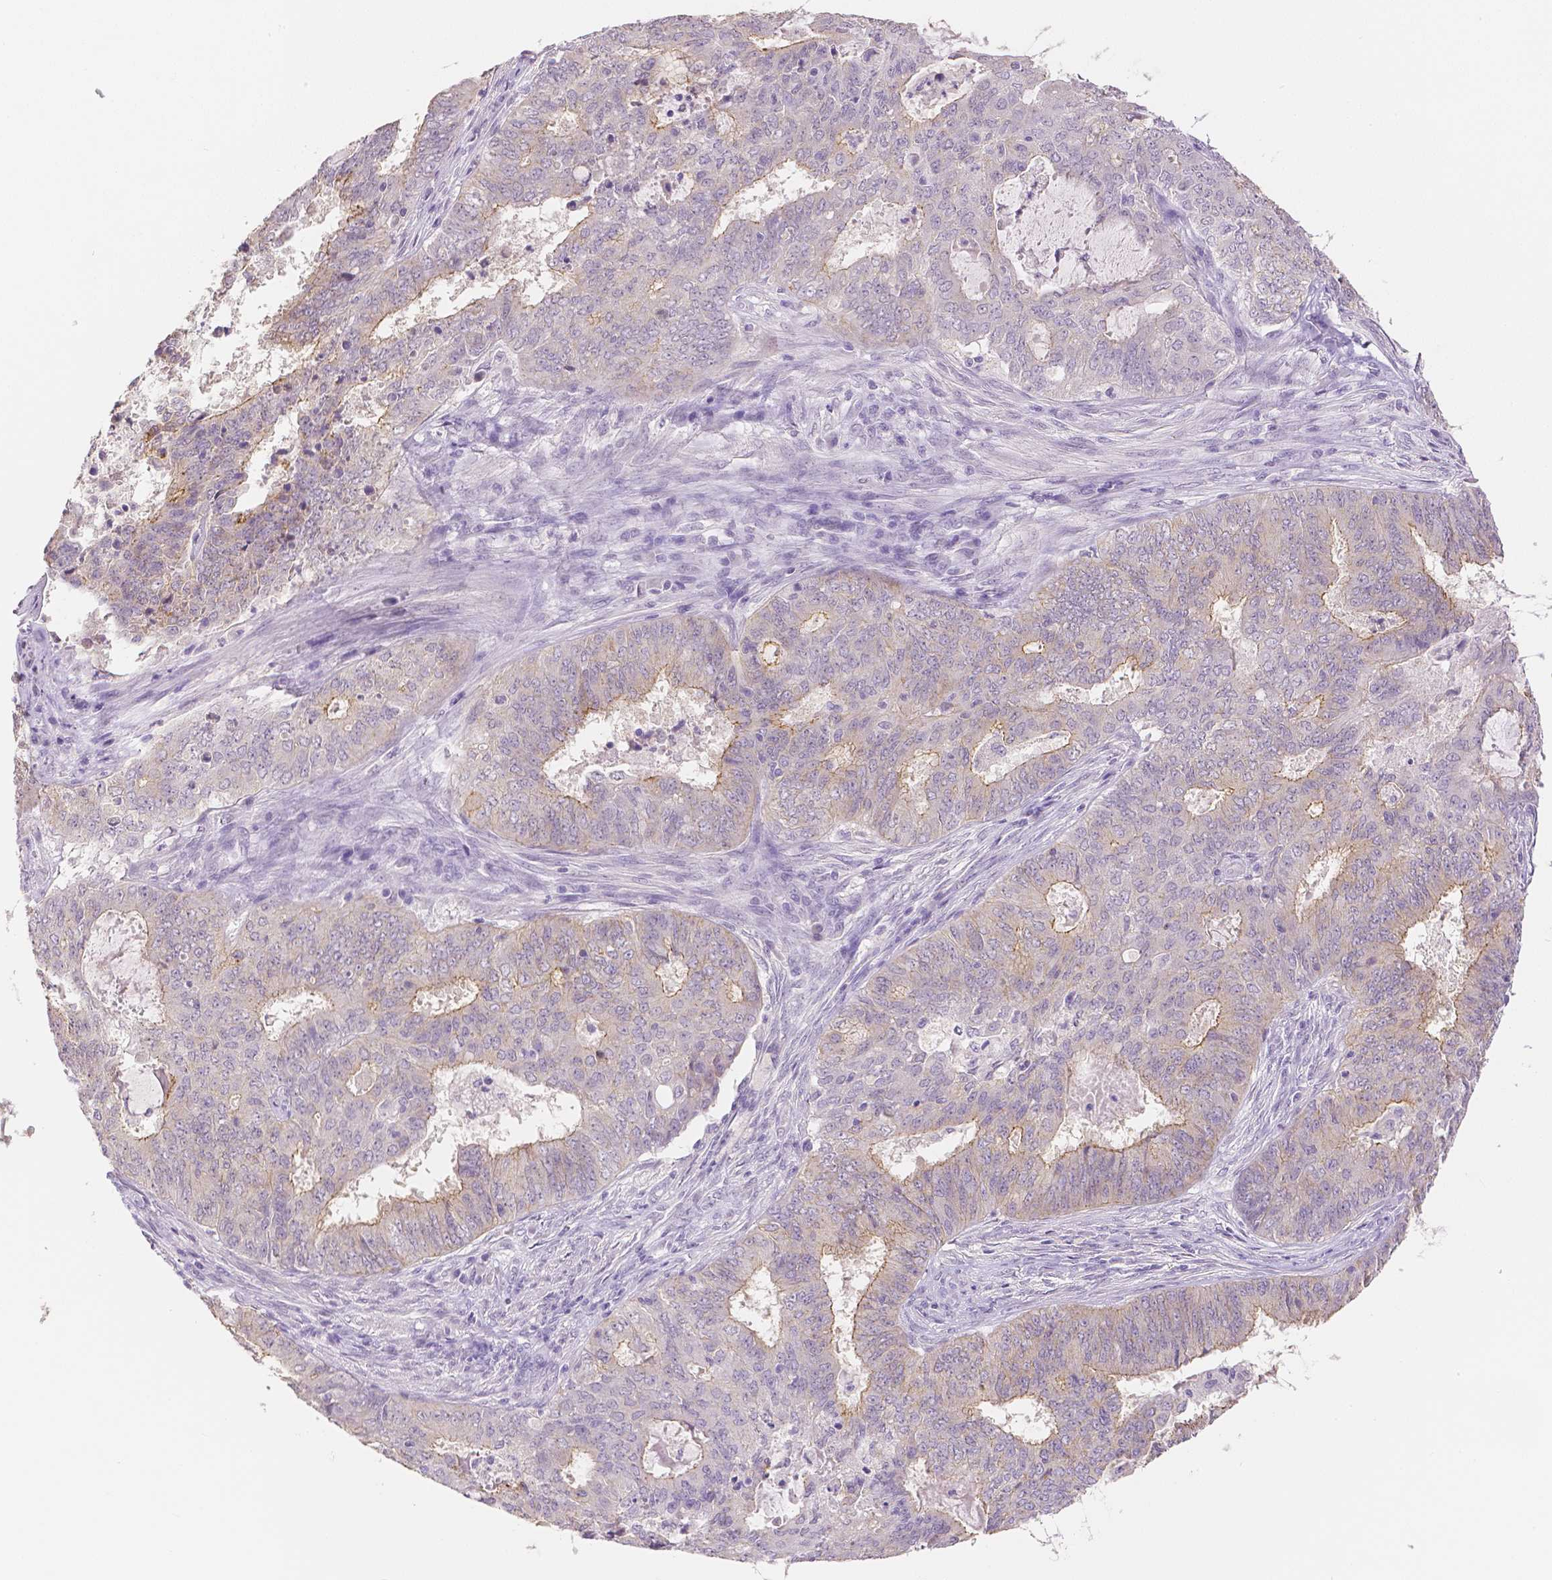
{"staining": {"intensity": "moderate", "quantity": "<25%", "location": "cytoplasmic/membranous"}, "tissue": "endometrial cancer", "cell_type": "Tumor cells", "image_type": "cancer", "snomed": [{"axis": "morphology", "description": "Adenocarcinoma, NOS"}, {"axis": "topography", "description": "Endometrium"}], "caption": "A high-resolution photomicrograph shows immunohistochemistry (IHC) staining of endometrial adenocarcinoma, which displays moderate cytoplasmic/membranous staining in about <25% of tumor cells. Using DAB (brown) and hematoxylin (blue) stains, captured at high magnification using brightfield microscopy.", "gene": "OCLN", "patient": {"sex": "female", "age": 62}}